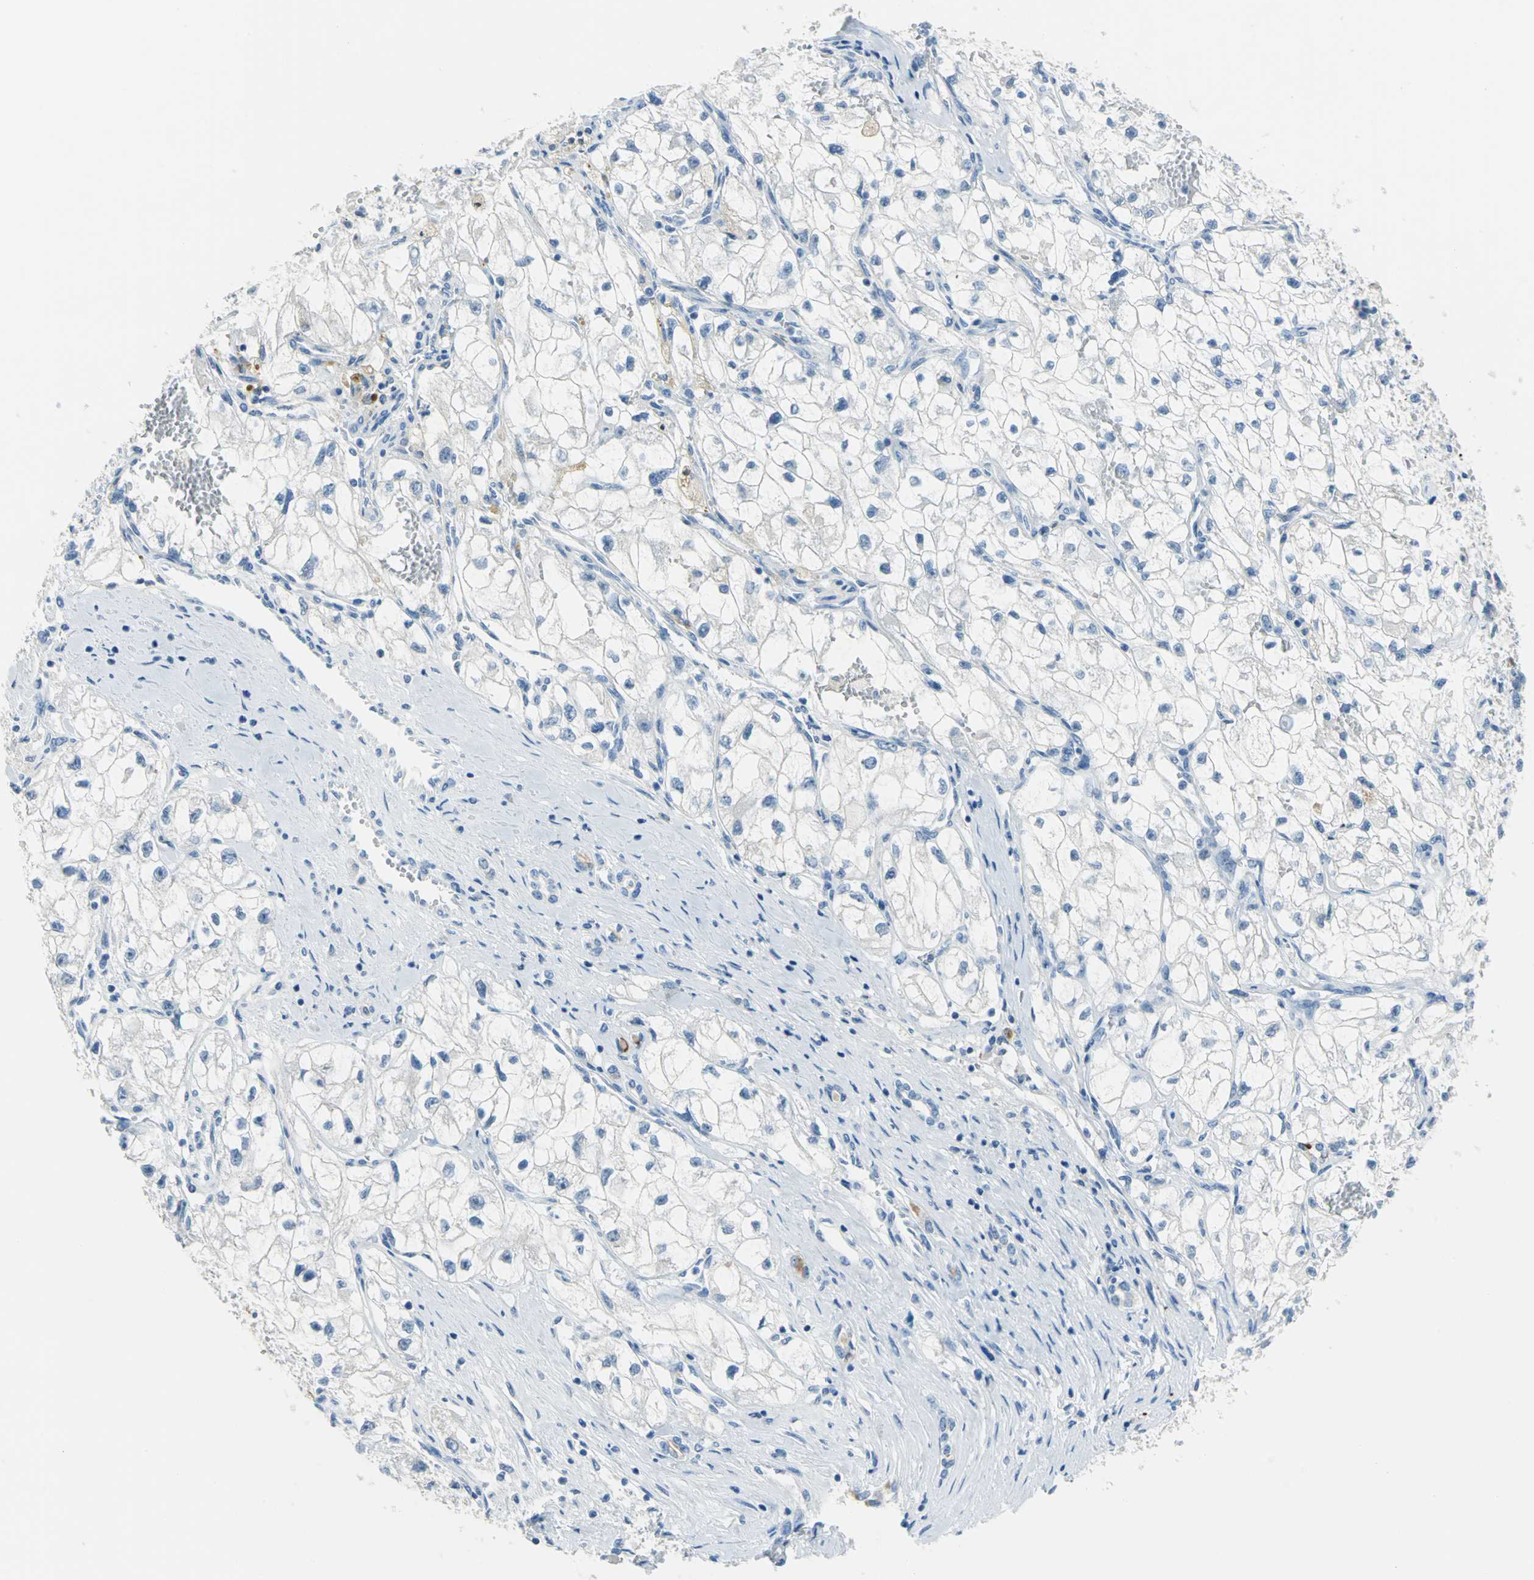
{"staining": {"intensity": "negative", "quantity": "none", "location": "none"}, "tissue": "renal cancer", "cell_type": "Tumor cells", "image_type": "cancer", "snomed": [{"axis": "morphology", "description": "Adenocarcinoma, NOS"}, {"axis": "topography", "description": "Kidney"}], "caption": "Protein analysis of renal adenocarcinoma exhibits no significant staining in tumor cells.", "gene": "MUC4", "patient": {"sex": "female", "age": 70}}